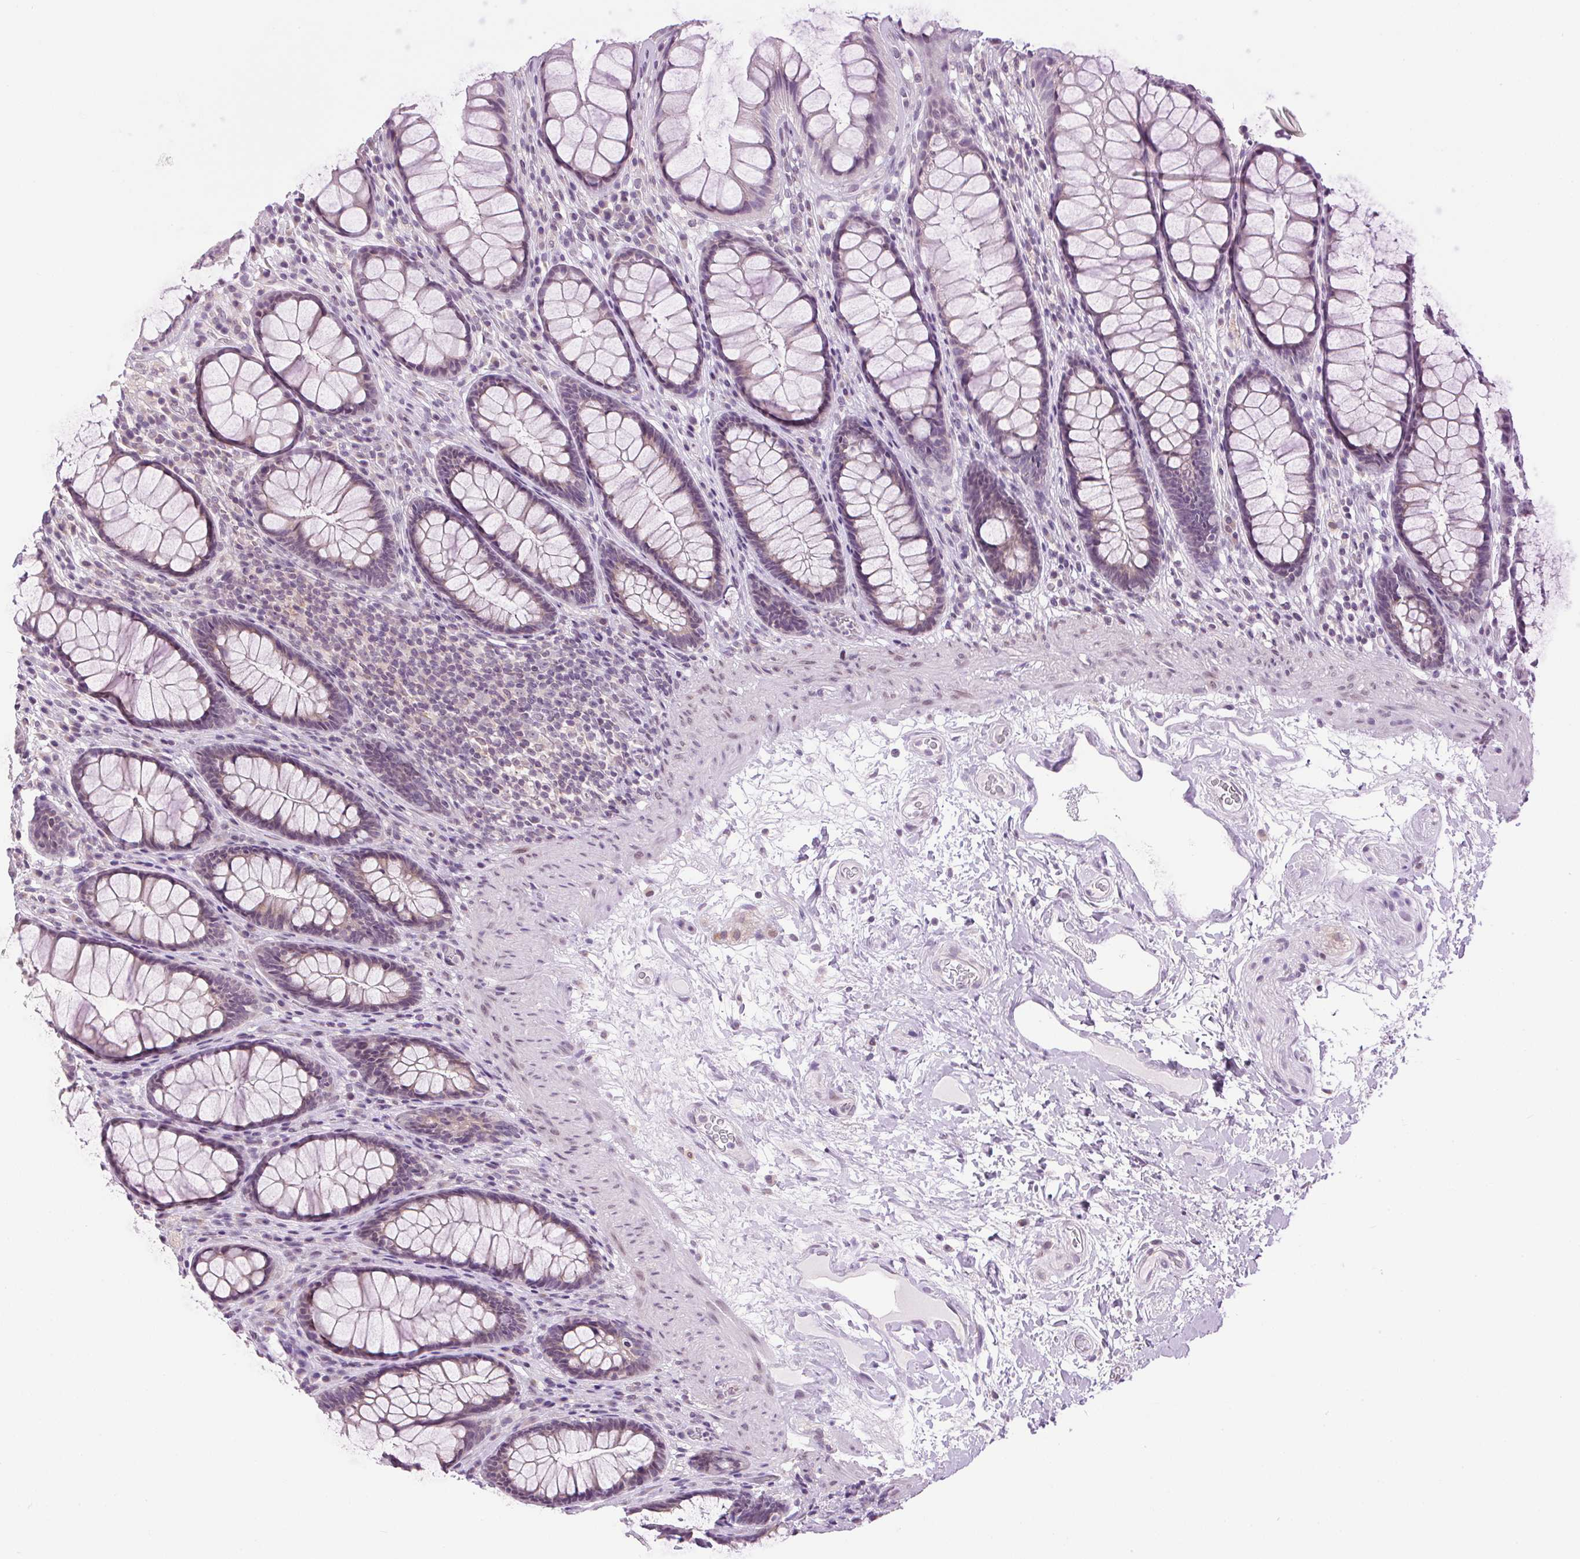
{"staining": {"intensity": "negative", "quantity": "none", "location": "none"}, "tissue": "rectum", "cell_type": "Glandular cells", "image_type": "normal", "snomed": [{"axis": "morphology", "description": "Normal tissue, NOS"}, {"axis": "topography", "description": "Rectum"}], "caption": "Image shows no significant protein positivity in glandular cells of normal rectum.", "gene": "SMIM13", "patient": {"sex": "male", "age": 72}}